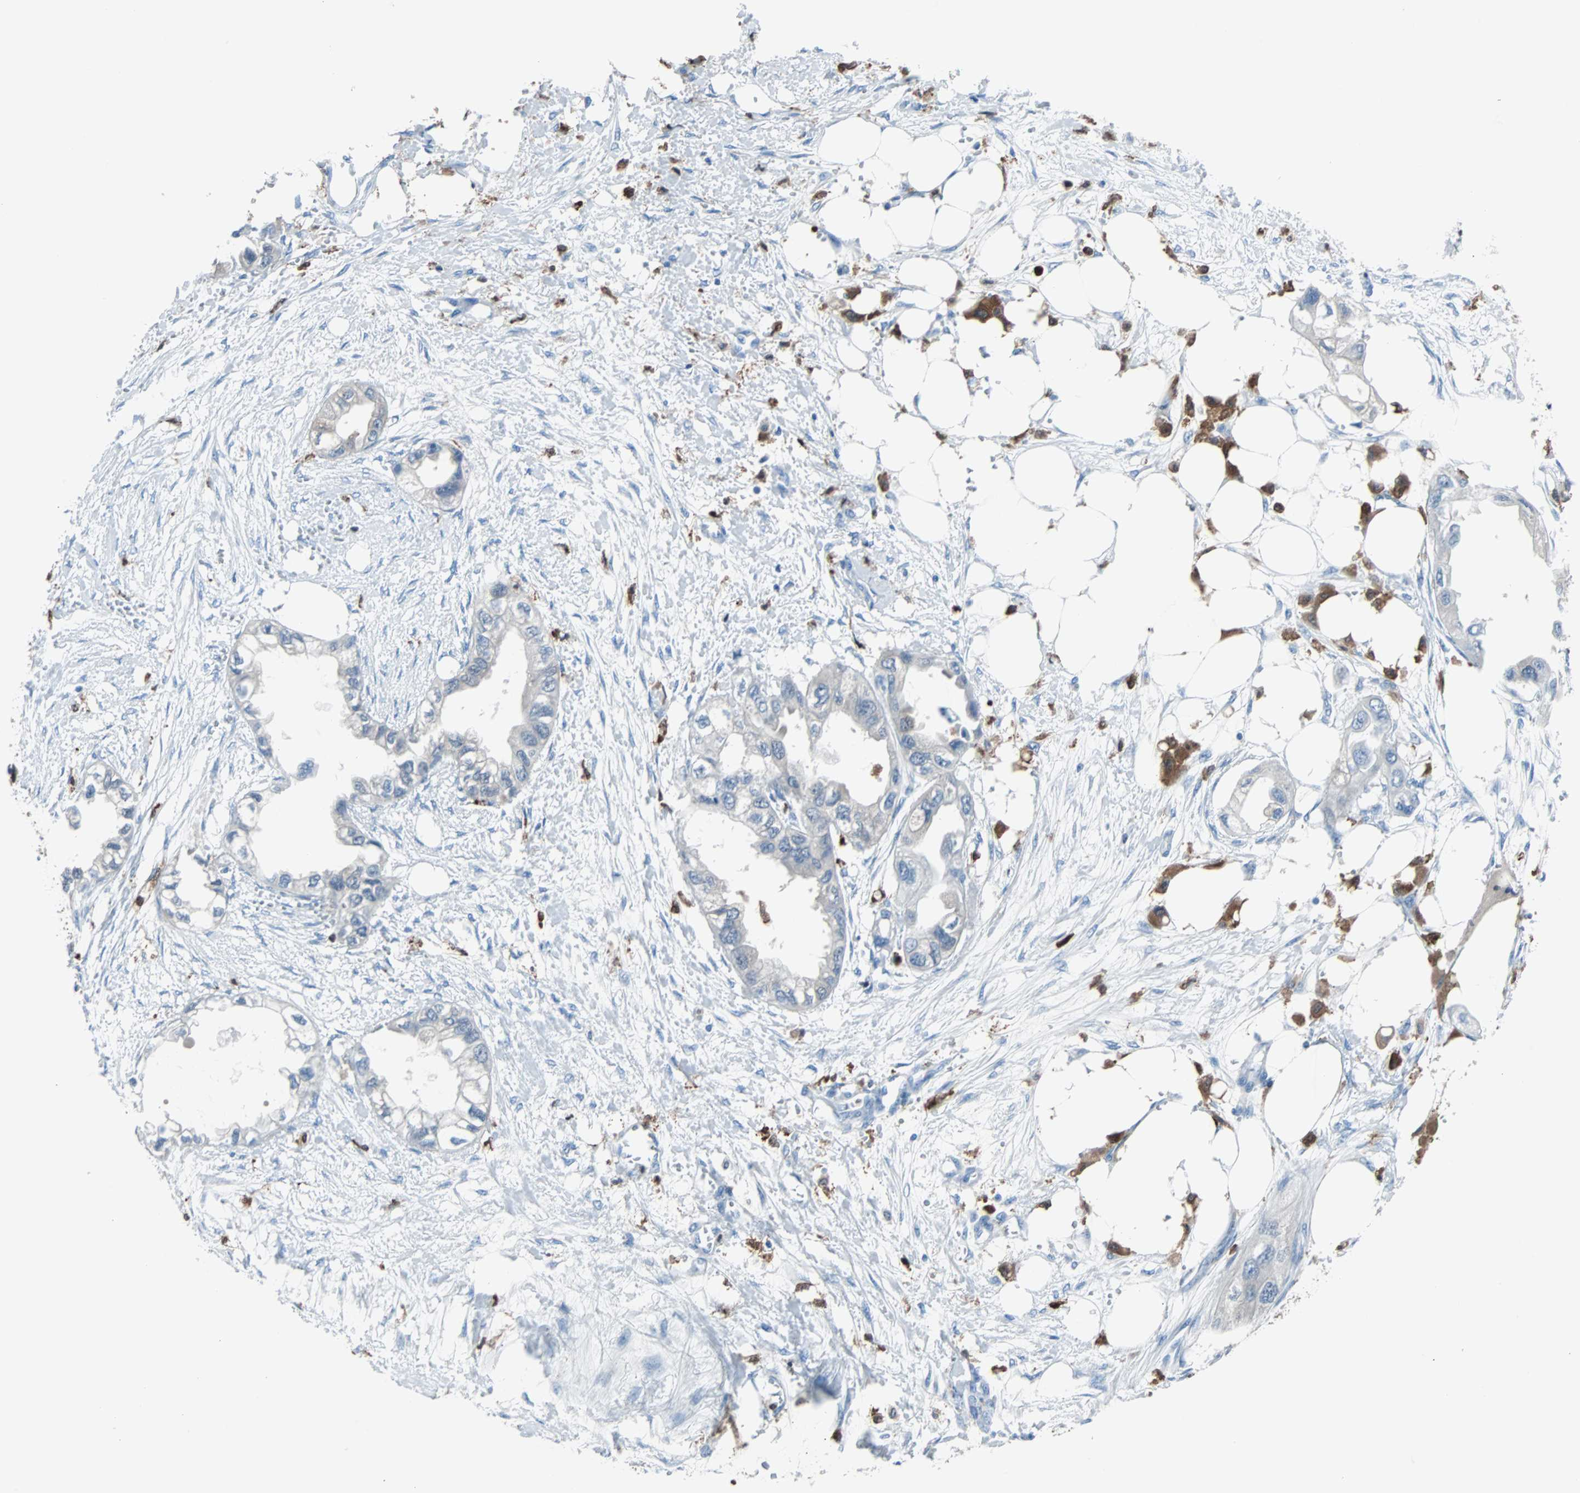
{"staining": {"intensity": "negative", "quantity": "none", "location": "none"}, "tissue": "endometrial cancer", "cell_type": "Tumor cells", "image_type": "cancer", "snomed": [{"axis": "morphology", "description": "Adenocarcinoma, NOS"}, {"axis": "topography", "description": "Endometrium"}], "caption": "This is a histopathology image of IHC staining of endometrial cancer, which shows no positivity in tumor cells. (Stains: DAB immunohistochemistry (IHC) with hematoxylin counter stain, Microscopy: brightfield microscopy at high magnification).", "gene": "SYK", "patient": {"sex": "female", "age": 67}}